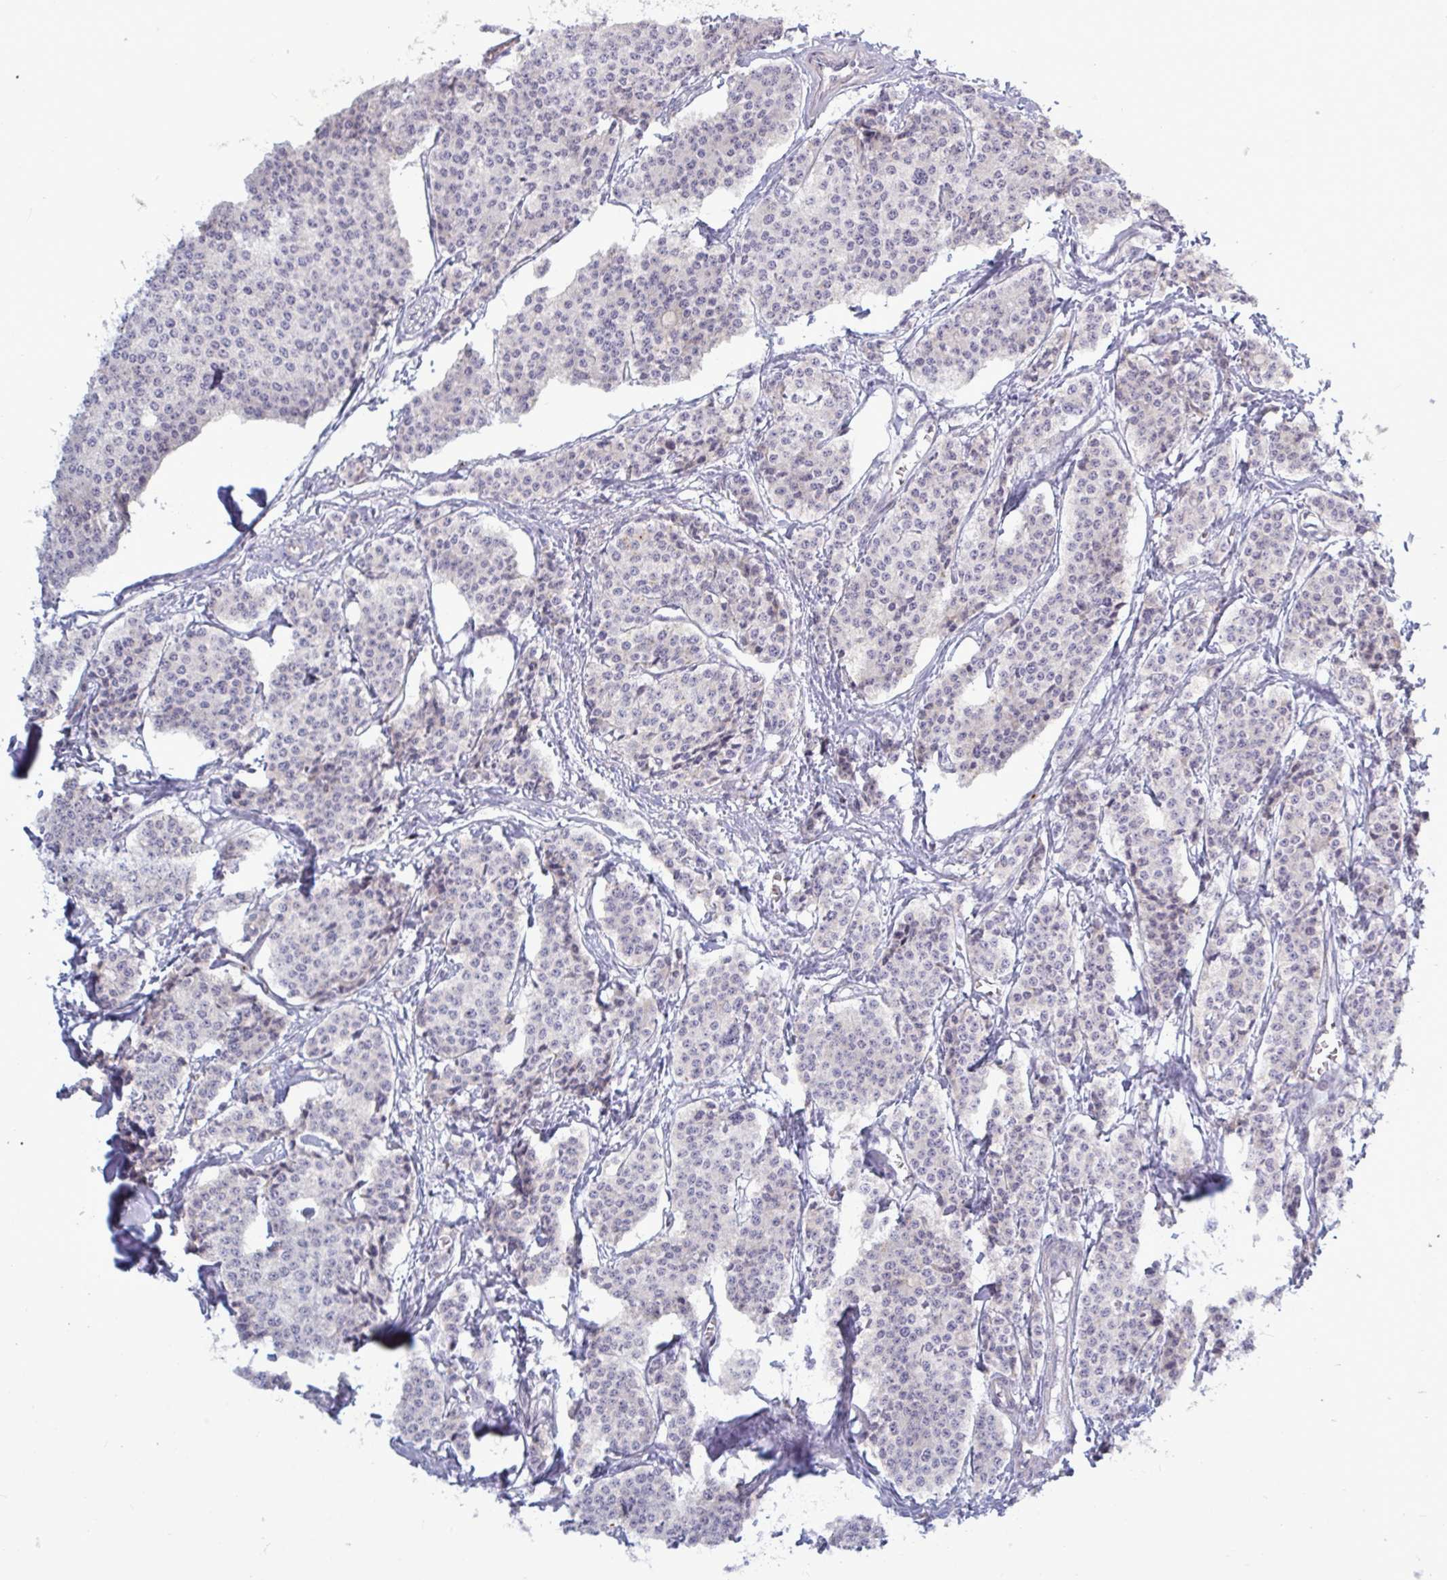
{"staining": {"intensity": "negative", "quantity": "none", "location": "none"}, "tissue": "carcinoid", "cell_type": "Tumor cells", "image_type": "cancer", "snomed": [{"axis": "morphology", "description": "Carcinoid, malignant, NOS"}, {"axis": "topography", "description": "Small intestine"}], "caption": "IHC of carcinoid (malignant) exhibits no expression in tumor cells.", "gene": "ATG9A", "patient": {"sex": "female", "age": 64}}